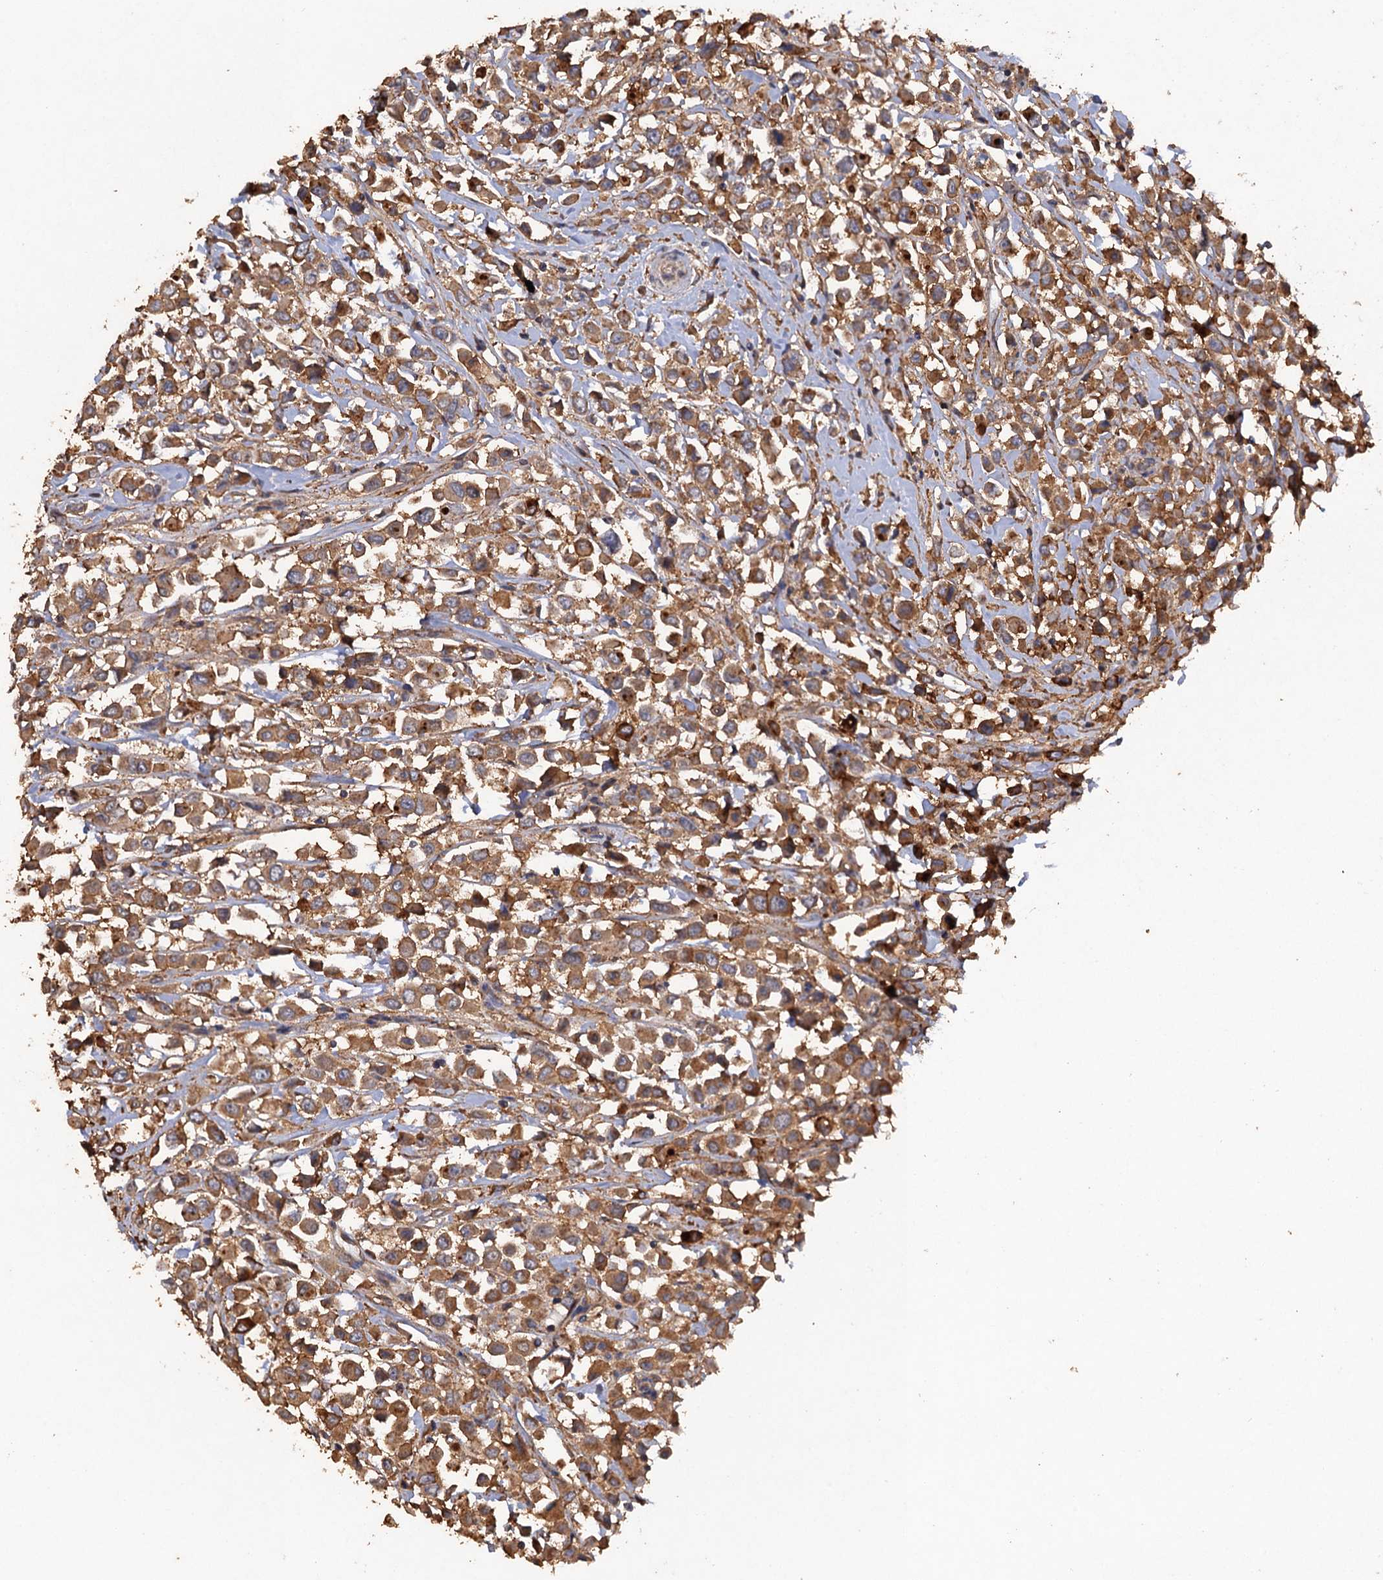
{"staining": {"intensity": "moderate", "quantity": ">75%", "location": "cytoplasmic/membranous"}, "tissue": "breast cancer", "cell_type": "Tumor cells", "image_type": "cancer", "snomed": [{"axis": "morphology", "description": "Duct carcinoma"}, {"axis": "topography", "description": "Breast"}], "caption": "The histopathology image displays staining of intraductal carcinoma (breast), revealing moderate cytoplasmic/membranous protein expression (brown color) within tumor cells. (DAB (3,3'-diaminobenzidine) IHC with brightfield microscopy, high magnification).", "gene": "SCUBE3", "patient": {"sex": "female", "age": 61}}